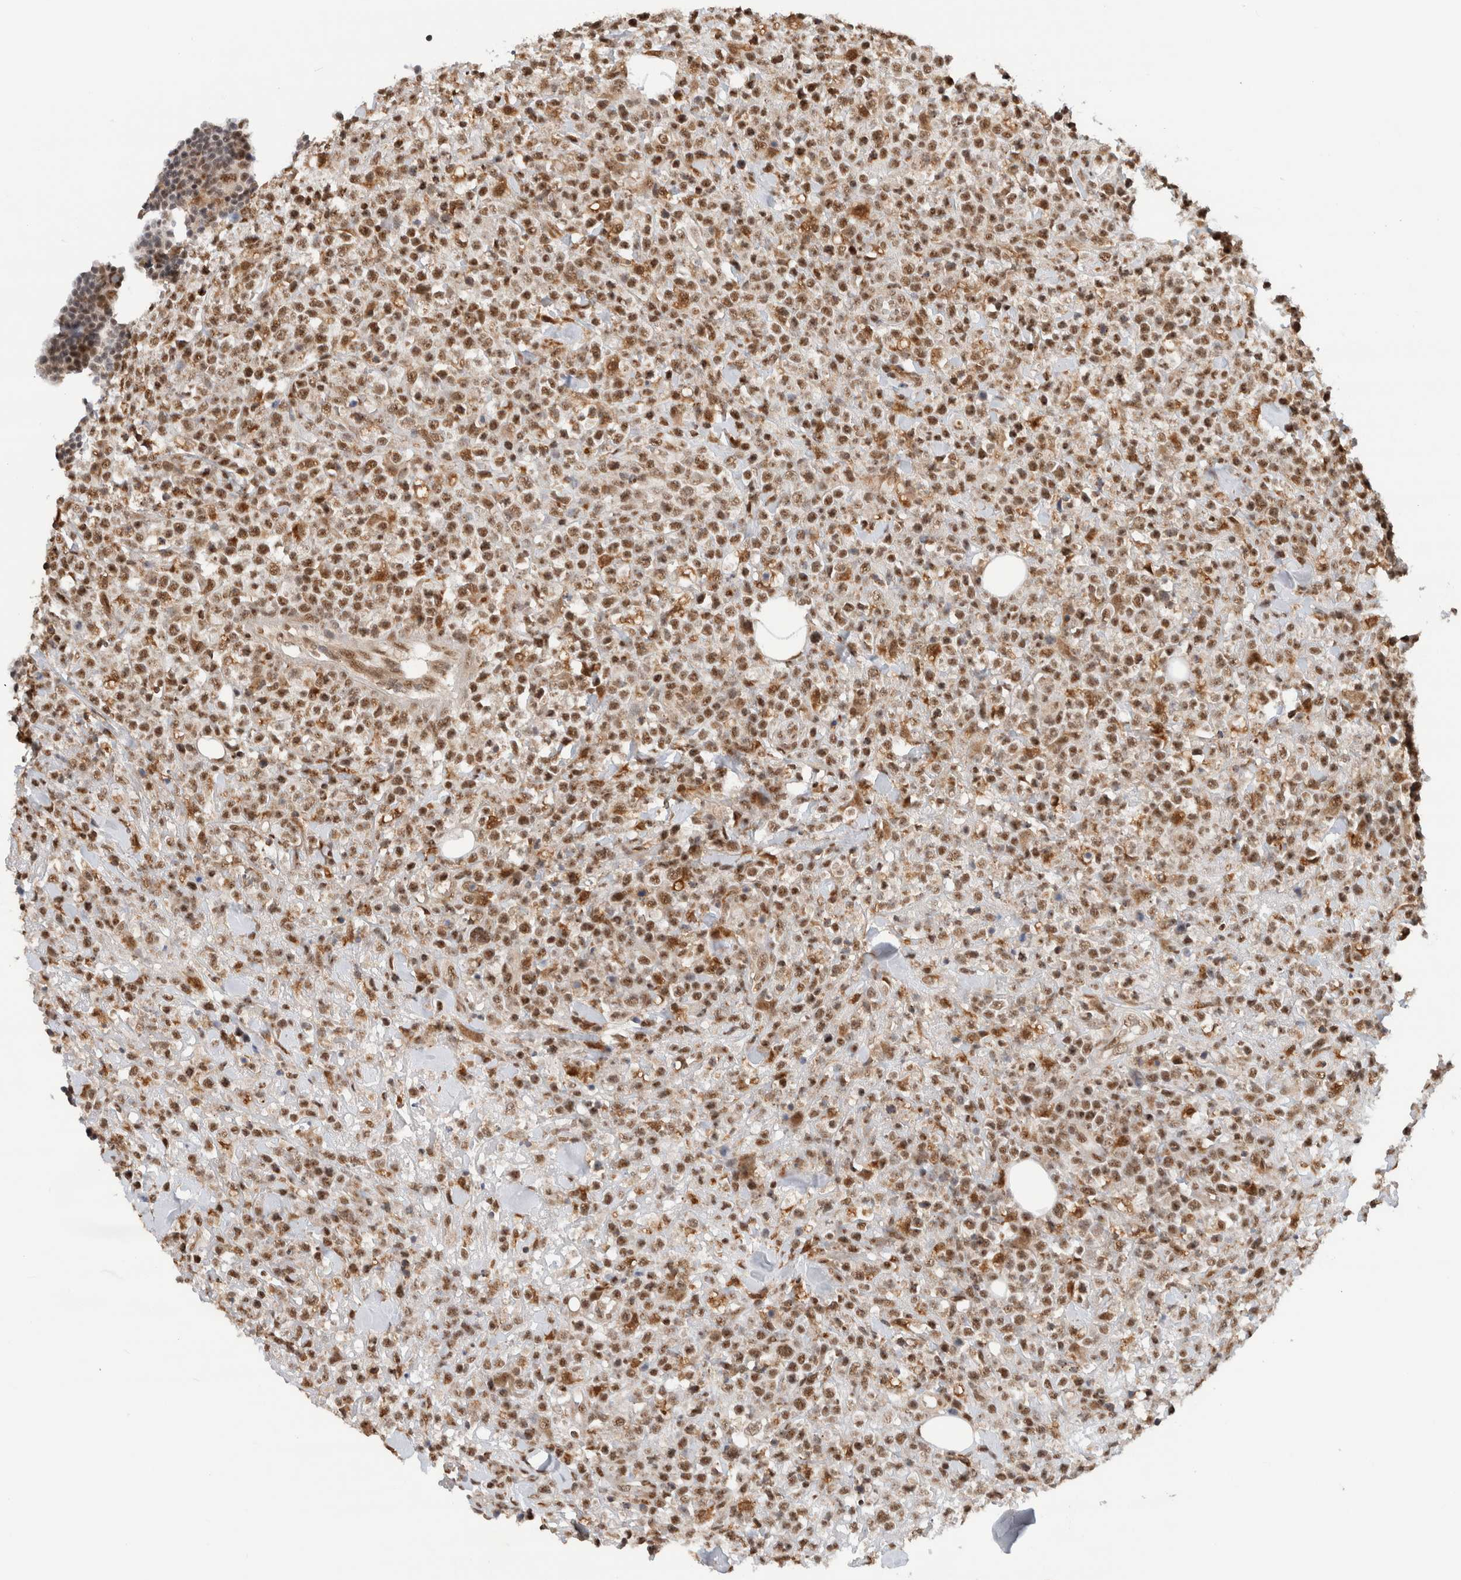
{"staining": {"intensity": "moderate", "quantity": ">75%", "location": "nuclear"}, "tissue": "lymphoma", "cell_type": "Tumor cells", "image_type": "cancer", "snomed": [{"axis": "morphology", "description": "Malignant lymphoma, non-Hodgkin's type, High grade"}, {"axis": "topography", "description": "Colon"}], "caption": "This is an image of immunohistochemistry (IHC) staining of malignant lymphoma, non-Hodgkin's type (high-grade), which shows moderate staining in the nuclear of tumor cells.", "gene": "NCAPG2", "patient": {"sex": "female", "age": 53}}